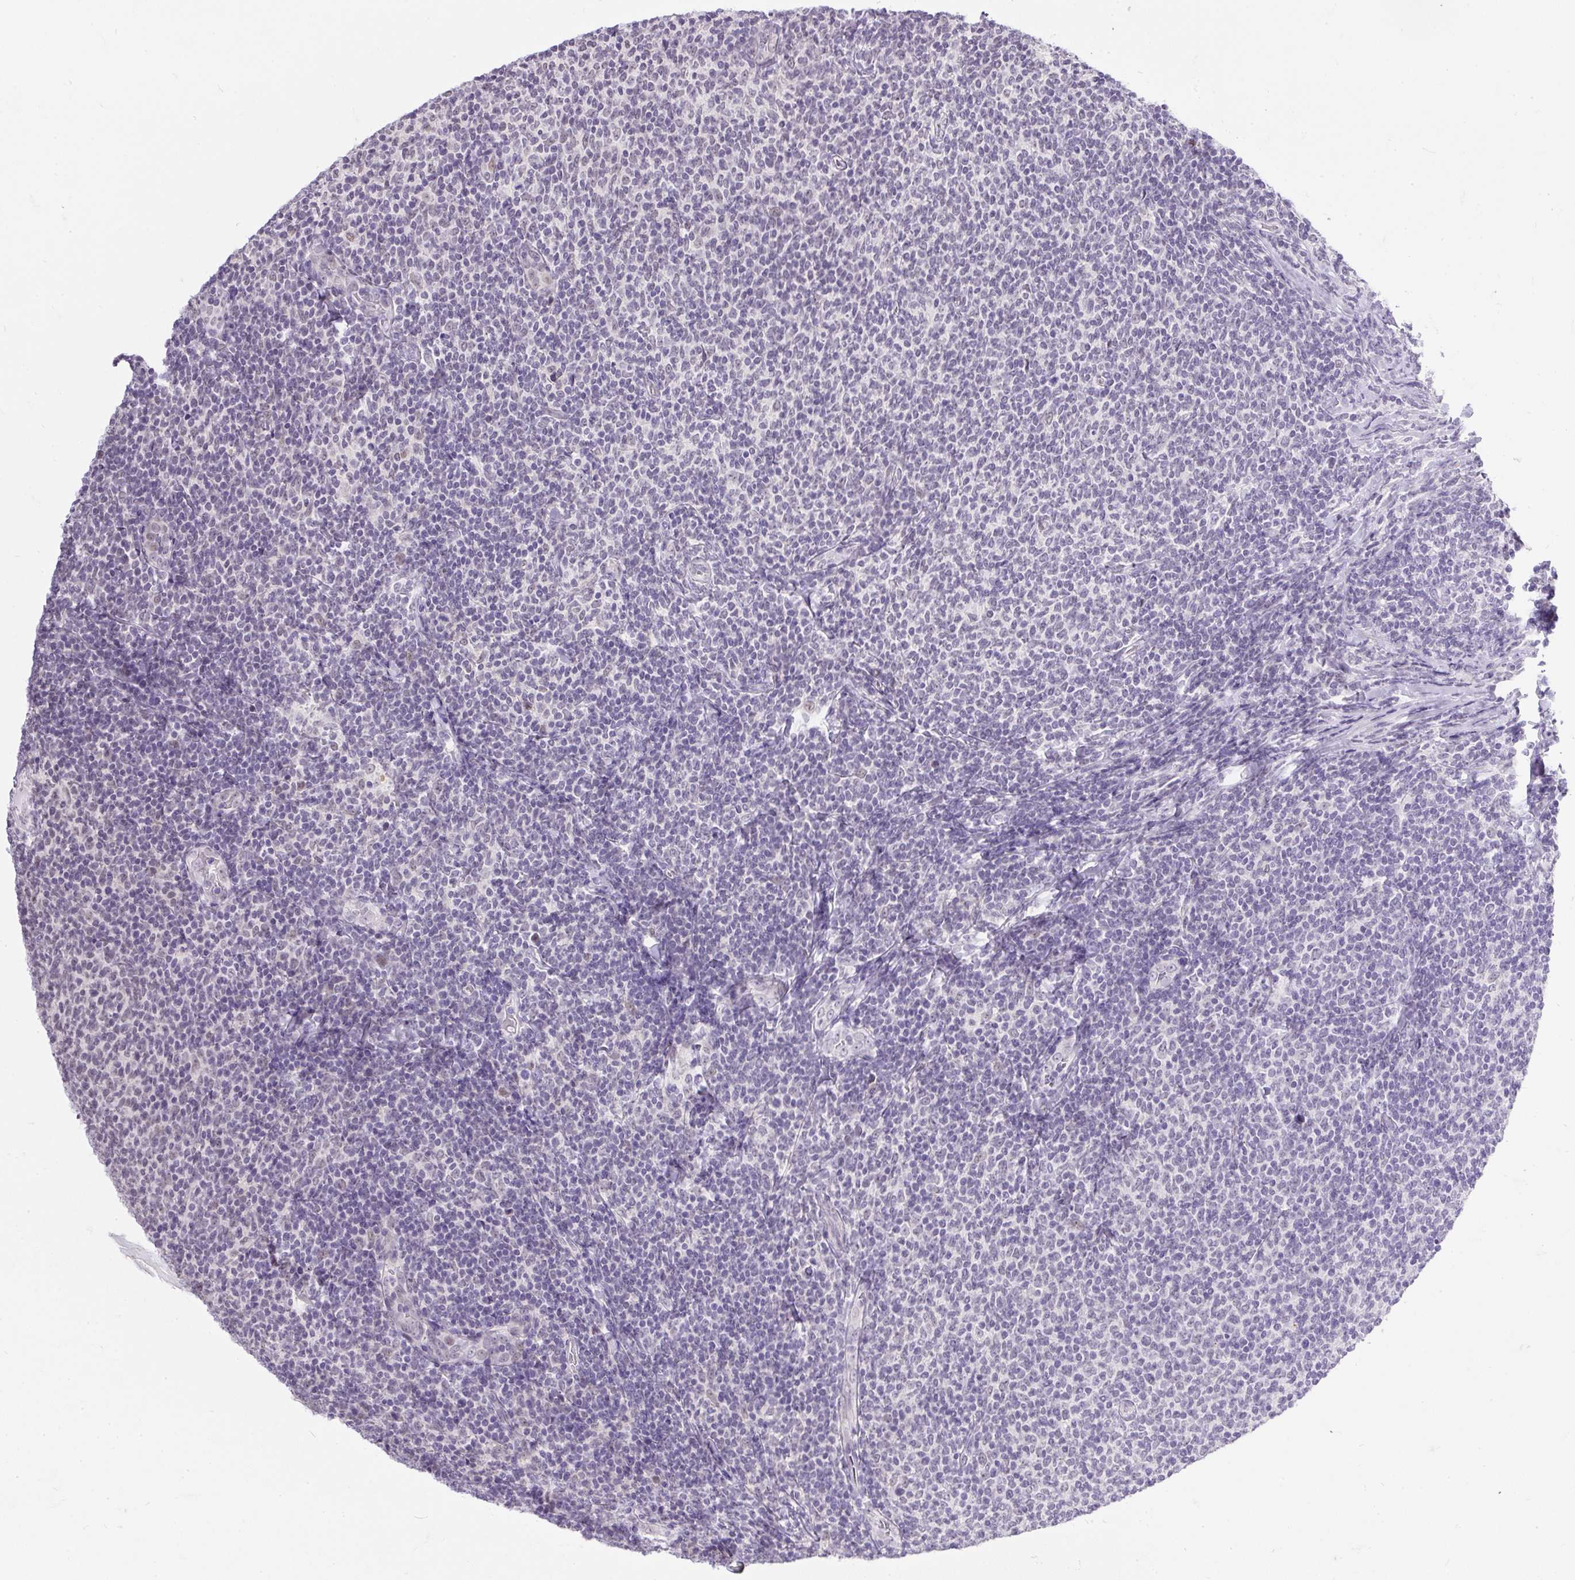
{"staining": {"intensity": "negative", "quantity": "none", "location": "none"}, "tissue": "lymphoma", "cell_type": "Tumor cells", "image_type": "cancer", "snomed": [{"axis": "morphology", "description": "Malignant lymphoma, non-Hodgkin's type, Low grade"}, {"axis": "topography", "description": "Lymph node"}], "caption": "This is an immunohistochemistry histopathology image of human low-grade malignant lymphoma, non-Hodgkin's type. There is no staining in tumor cells.", "gene": "WNT10B", "patient": {"sex": "male", "age": 52}}